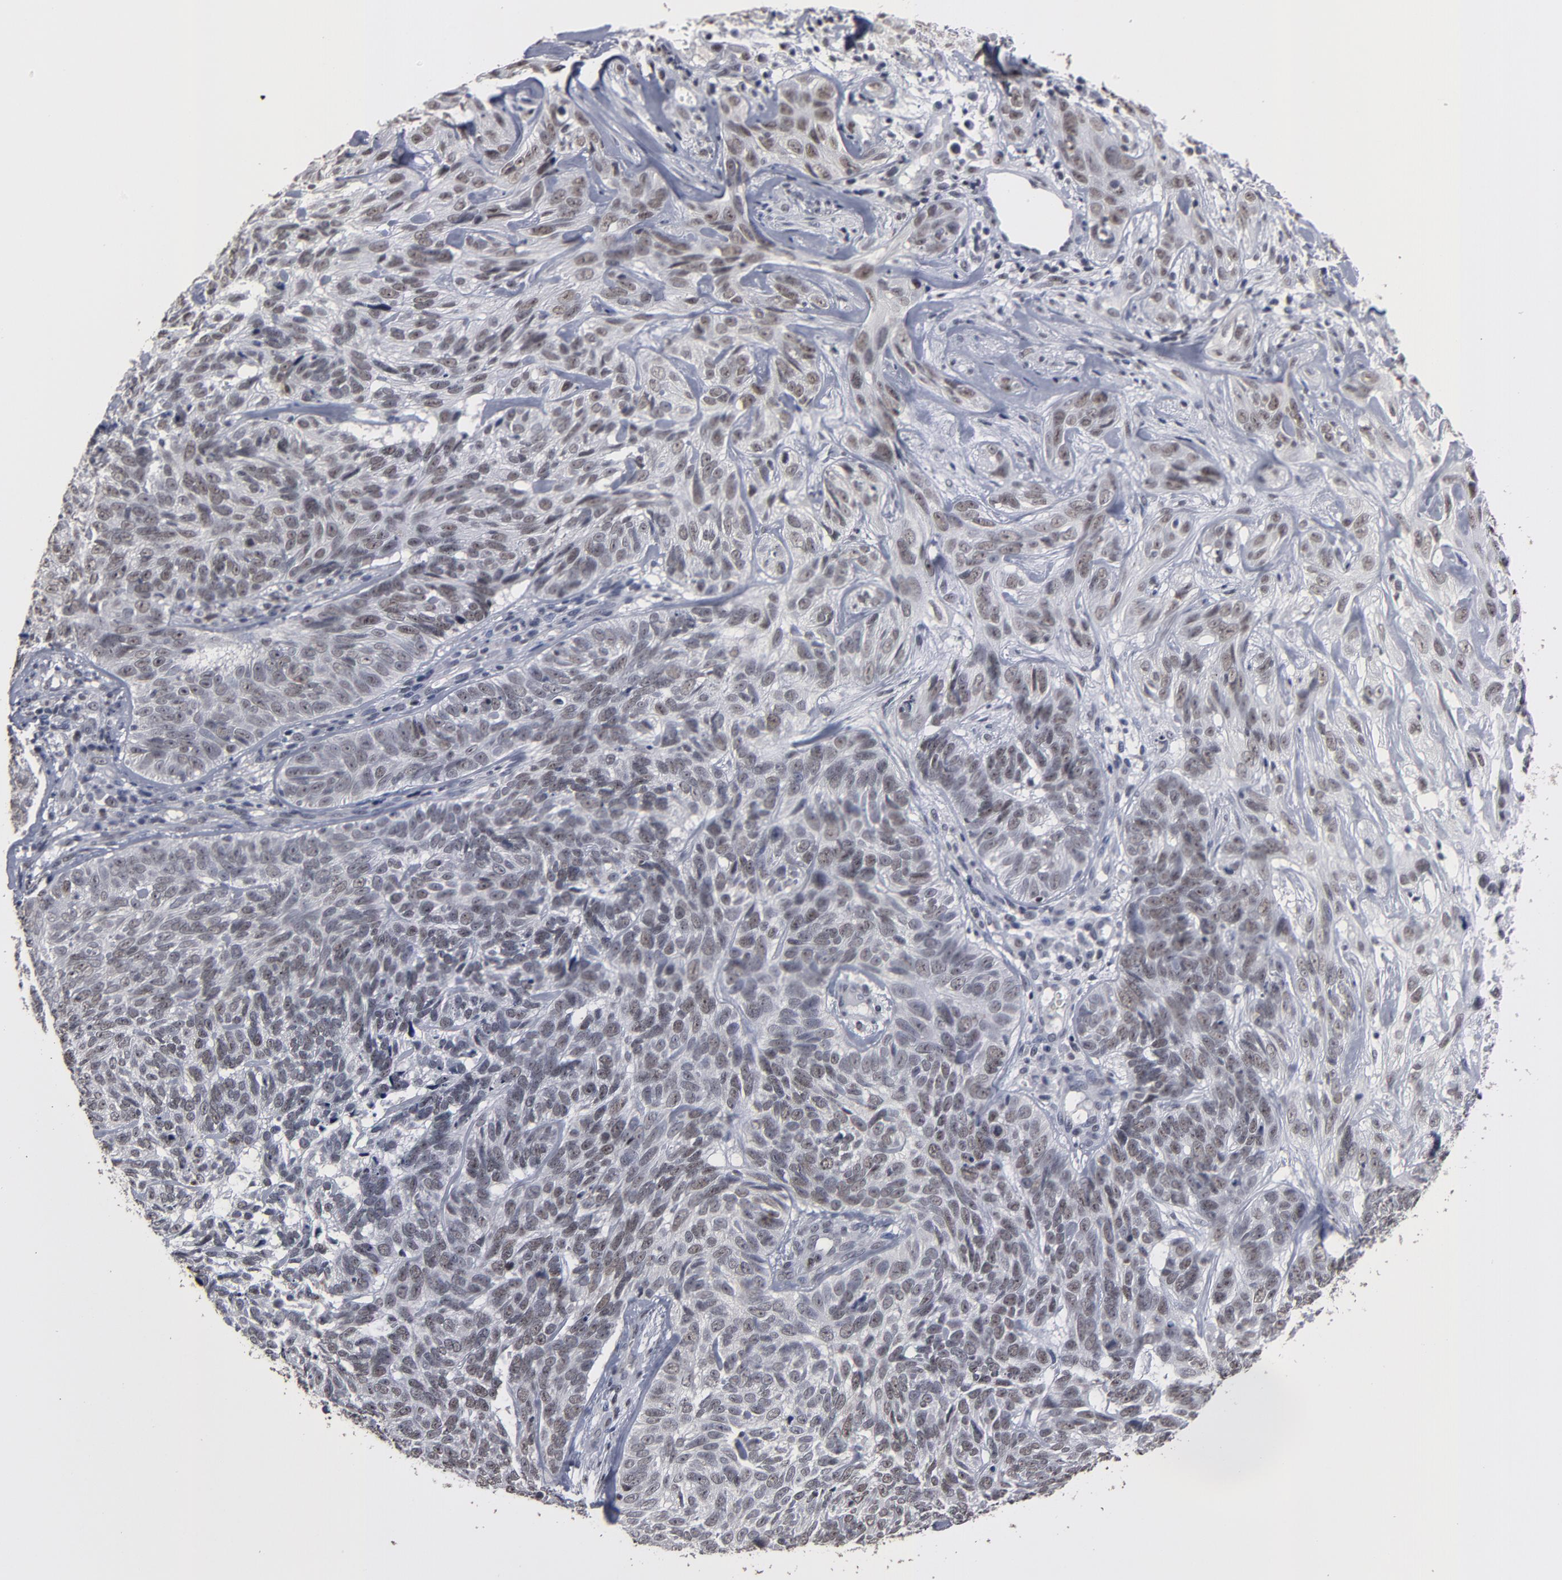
{"staining": {"intensity": "moderate", "quantity": "25%-75%", "location": "nuclear"}, "tissue": "skin cancer", "cell_type": "Tumor cells", "image_type": "cancer", "snomed": [{"axis": "morphology", "description": "Basal cell carcinoma"}, {"axis": "topography", "description": "Skin"}], "caption": "This photomicrograph demonstrates IHC staining of human skin basal cell carcinoma, with medium moderate nuclear positivity in approximately 25%-75% of tumor cells.", "gene": "SSRP1", "patient": {"sex": "male", "age": 72}}